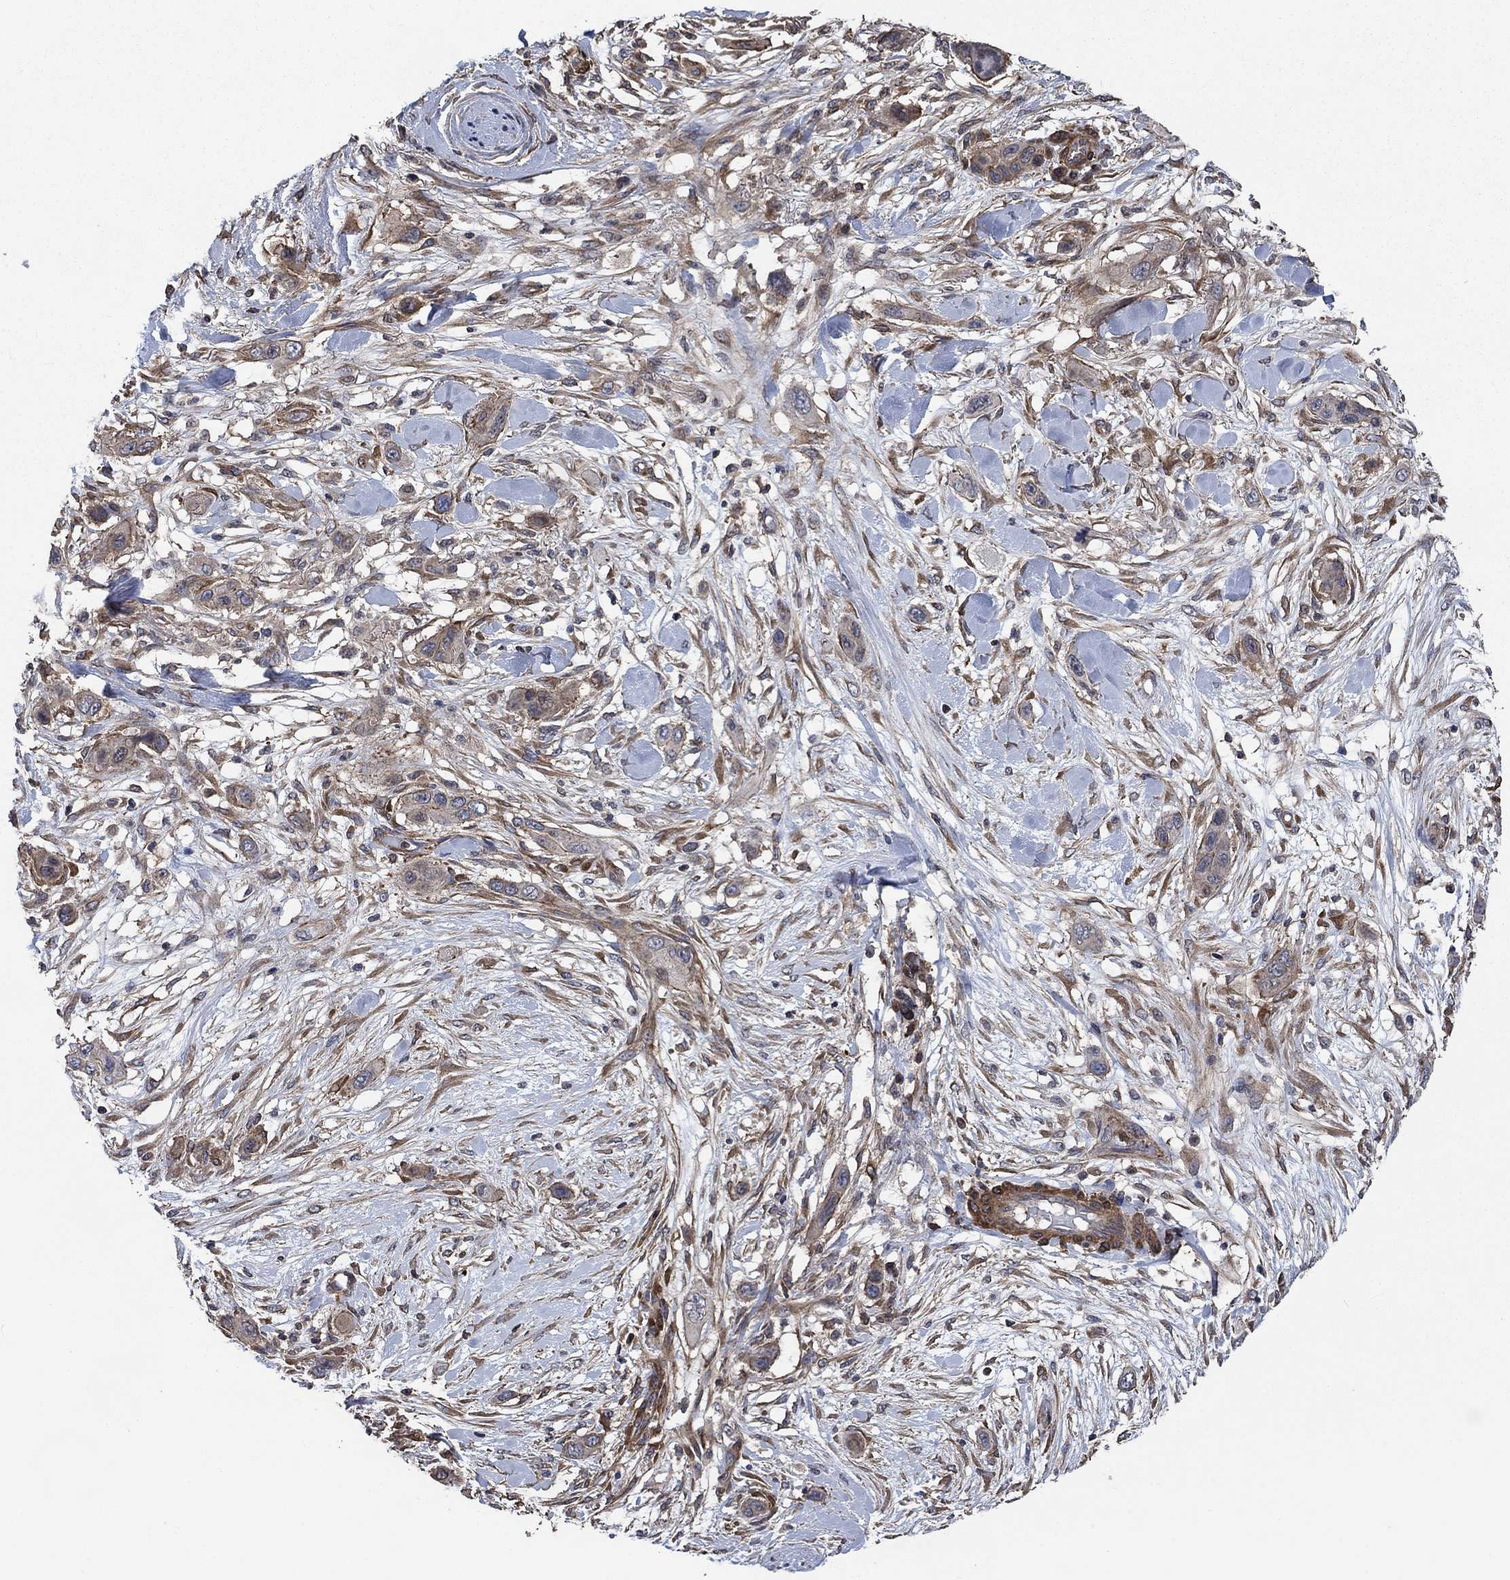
{"staining": {"intensity": "weak", "quantity": "<25%", "location": "cytoplasmic/membranous"}, "tissue": "skin cancer", "cell_type": "Tumor cells", "image_type": "cancer", "snomed": [{"axis": "morphology", "description": "Squamous cell carcinoma, NOS"}, {"axis": "topography", "description": "Skin"}], "caption": "Human skin squamous cell carcinoma stained for a protein using immunohistochemistry shows no positivity in tumor cells.", "gene": "PDE3A", "patient": {"sex": "male", "age": 79}}